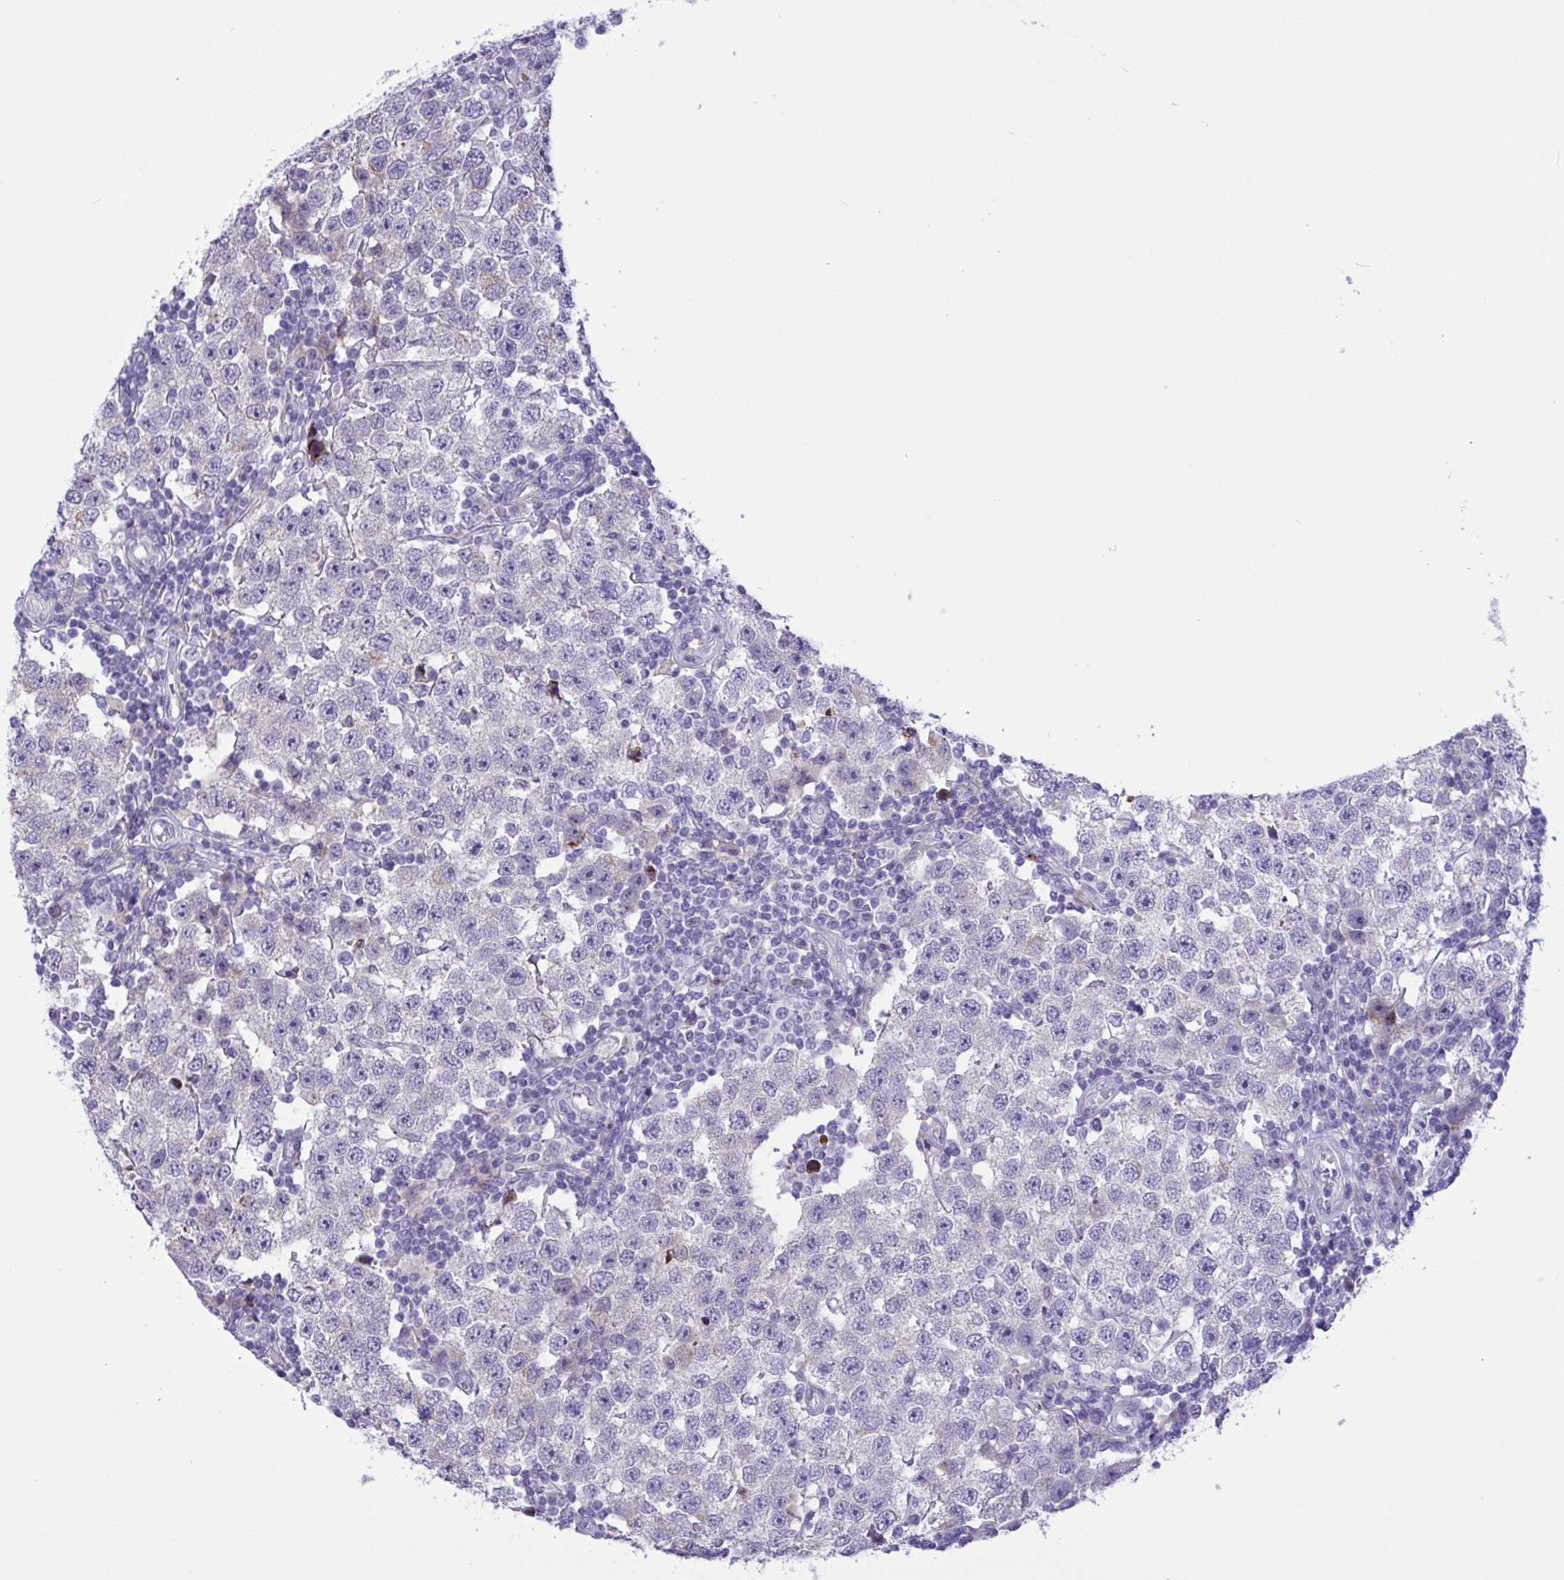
{"staining": {"intensity": "negative", "quantity": "none", "location": "none"}, "tissue": "testis cancer", "cell_type": "Tumor cells", "image_type": "cancer", "snomed": [{"axis": "morphology", "description": "Seminoma, NOS"}, {"axis": "topography", "description": "Testis"}], "caption": "The micrograph demonstrates no significant expression in tumor cells of testis seminoma.", "gene": "DSC3", "patient": {"sex": "male", "age": 34}}